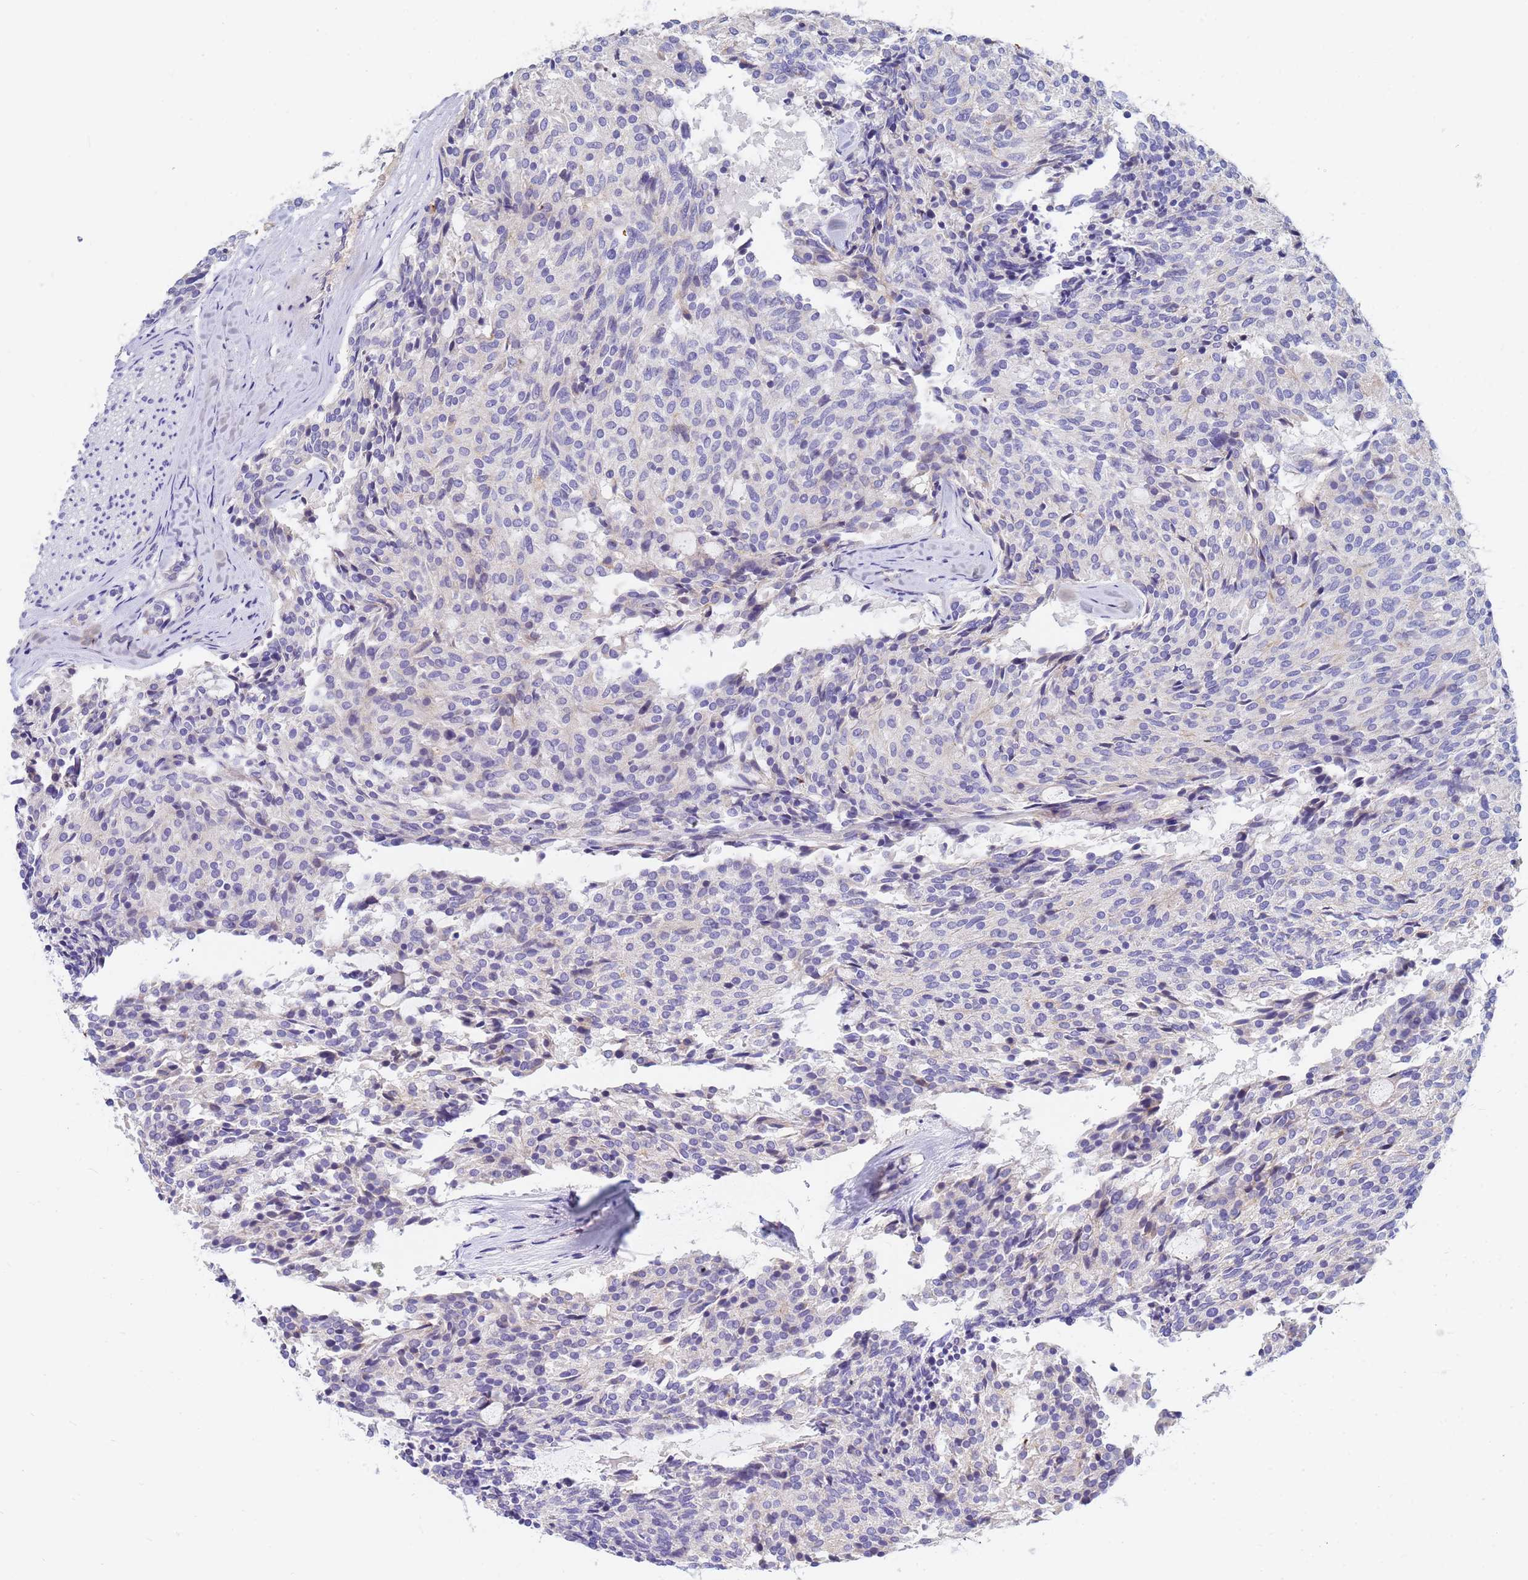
{"staining": {"intensity": "negative", "quantity": "none", "location": "none"}, "tissue": "carcinoid", "cell_type": "Tumor cells", "image_type": "cancer", "snomed": [{"axis": "morphology", "description": "Carcinoid, malignant, NOS"}, {"axis": "topography", "description": "Pancreas"}], "caption": "The micrograph displays no significant staining in tumor cells of malignant carcinoid. (DAB (3,3'-diaminobenzidine) immunohistochemistry (IHC) visualized using brightfield microscopy, high magnification).", "gene": "DPRX", "patient": {"sex": "female", "age": 54}}